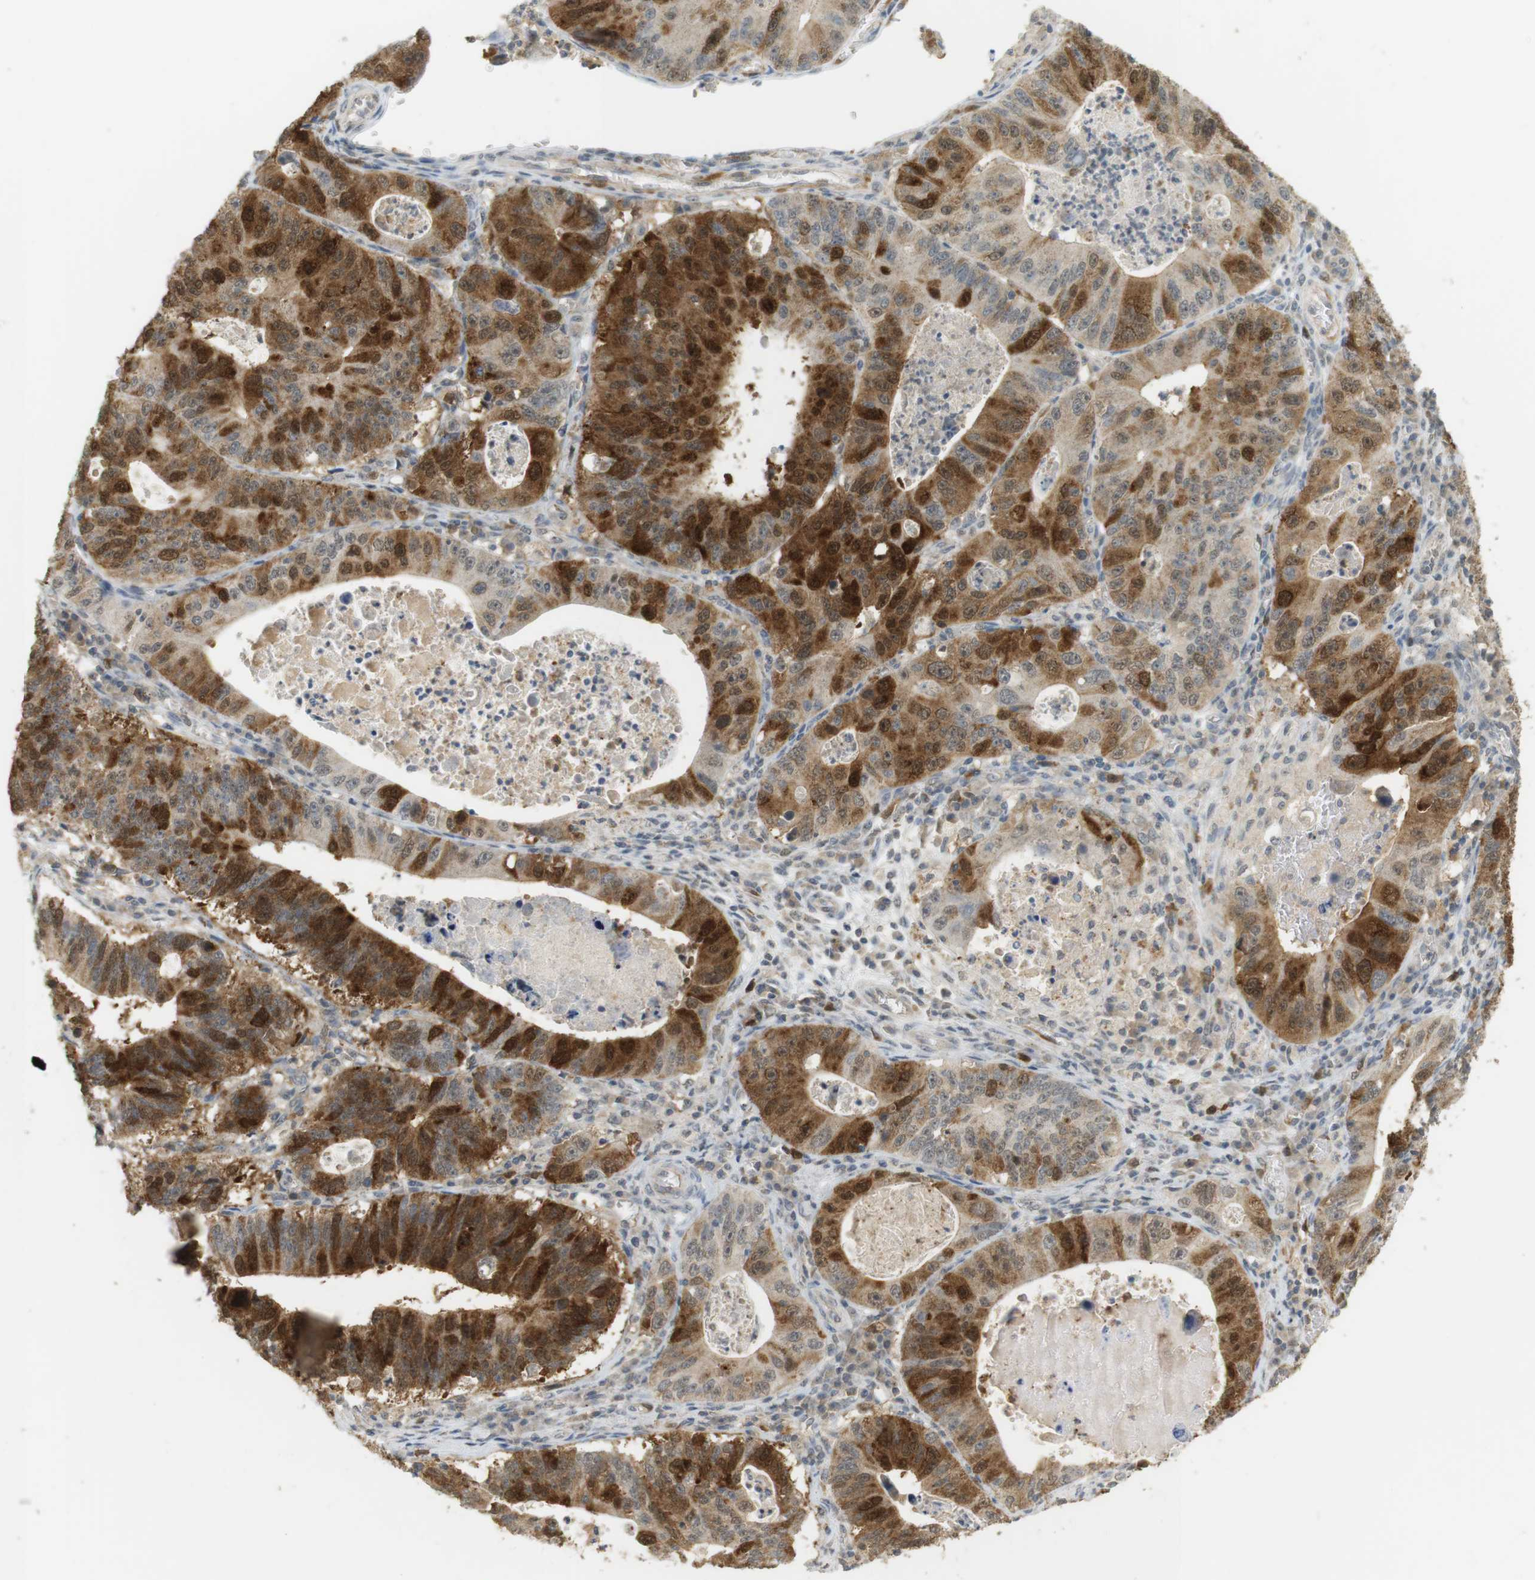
{"staining": {"intensity": "strong", "quantity": ">75%", "location": "cytoplasmic/membranous"}, "tissue": "stomach cancer", "cell_type": "Tumor cells", "image_type": "cancer", "snomed": [{"axis": "morphology", "description": "Adenocarcinoma, NOS"}, {"axis": "topography", "description": "Stomach"}], "caption": "Immunohistochemical staining of human stomach adenocarcinoma exhibits strong cytoplasmic/membranous protein staining in about >75% of tumor cells. (DAB IHC with brightfield microscopy, high magnification).", "gene": "TTK", "patient": {"sex": "male", "age": 59}}